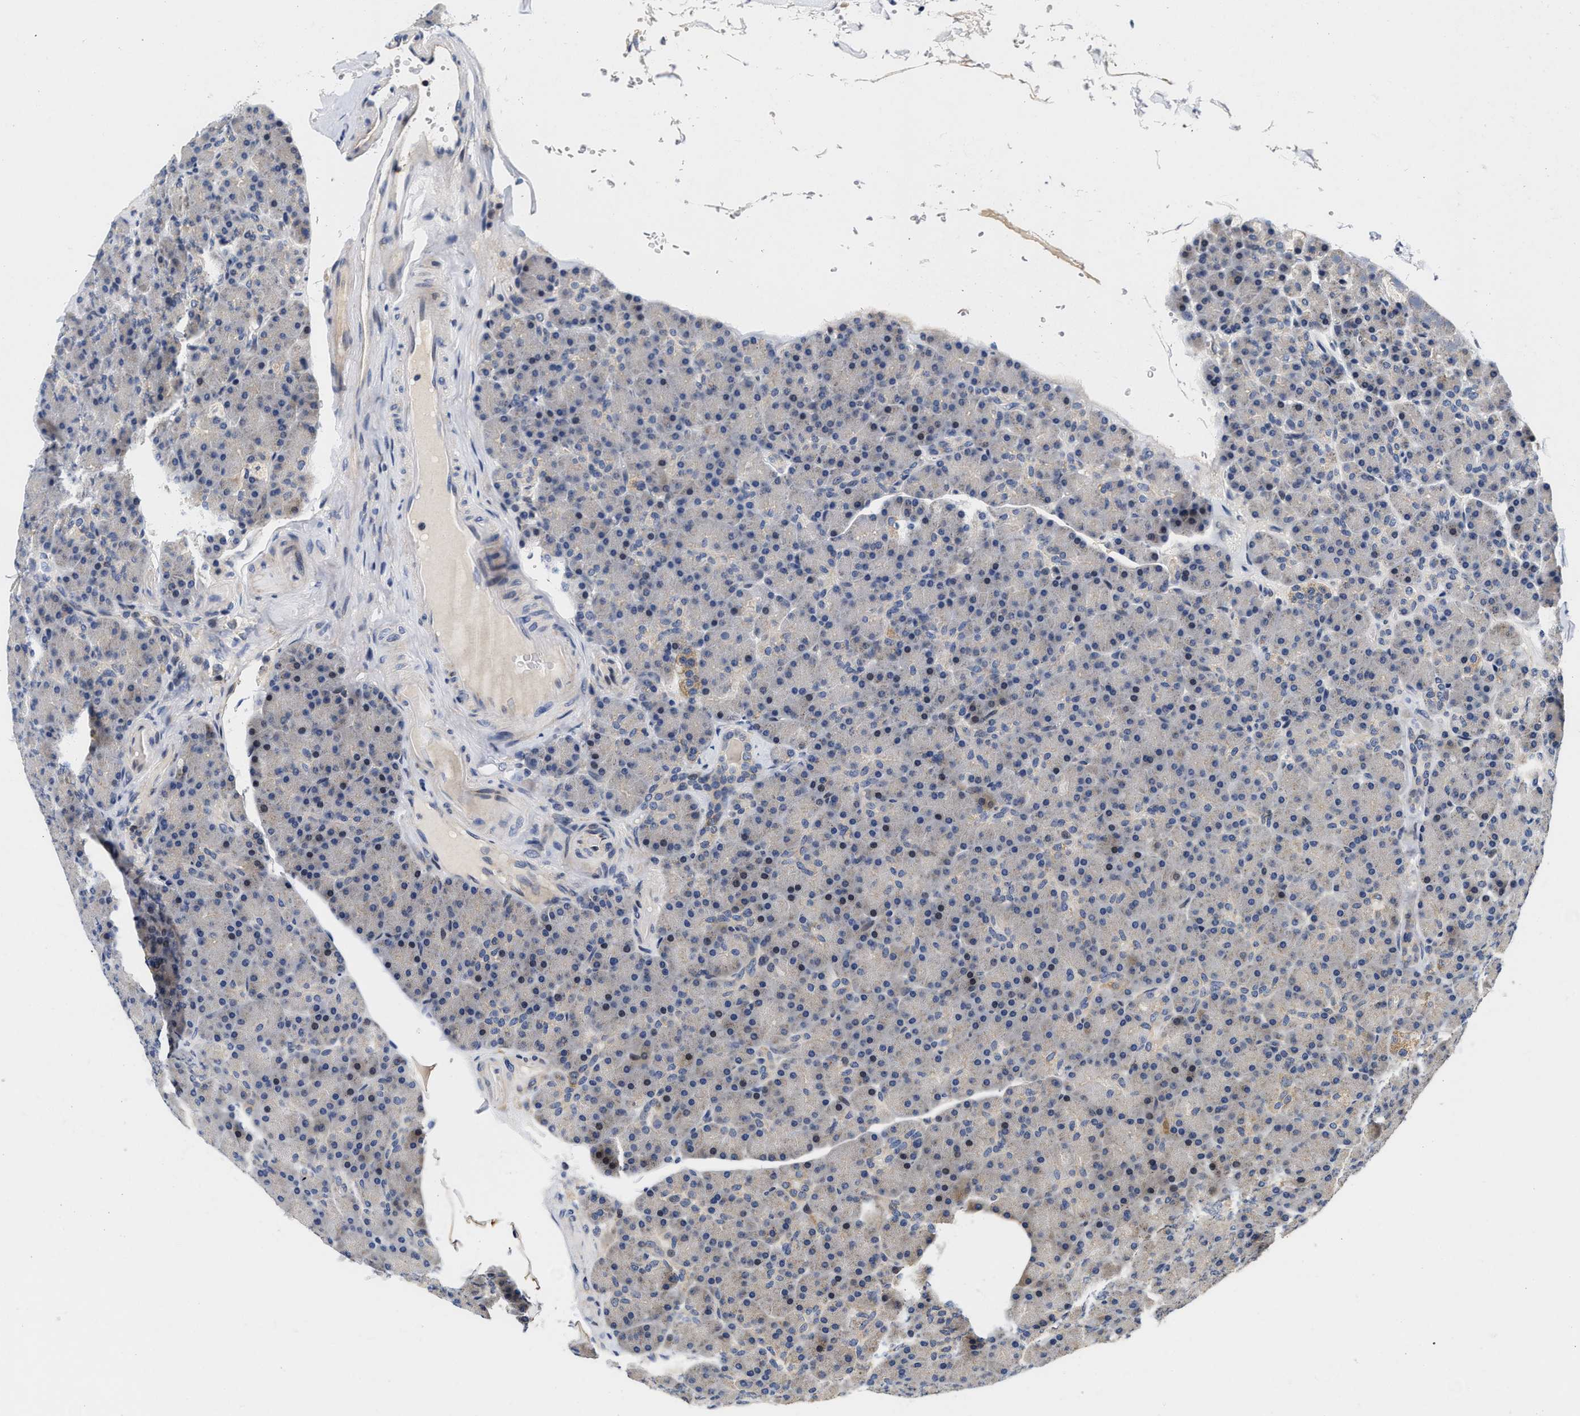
{"staining": {"intensity": "weak", "quantity": "25%-75%", "location": "cytoplasmic/membranous"}, "tissue": "pancreas", "cell_type": "Exocrine glandular cells", "image_type": "normal", "snomed": [{"axis": "morphology", "description": "Normal tissue, NOS"}, {"axis": "topography", "description": "Pancreas"}], "caption": "Protein staining reveals weak cytoplasmic/membranous expression in approximately 25%-75% of exocrine glandular cells in benign pancreas.", "gene": "SCYL2", "patient": {"sex": "female", "age": 43}}